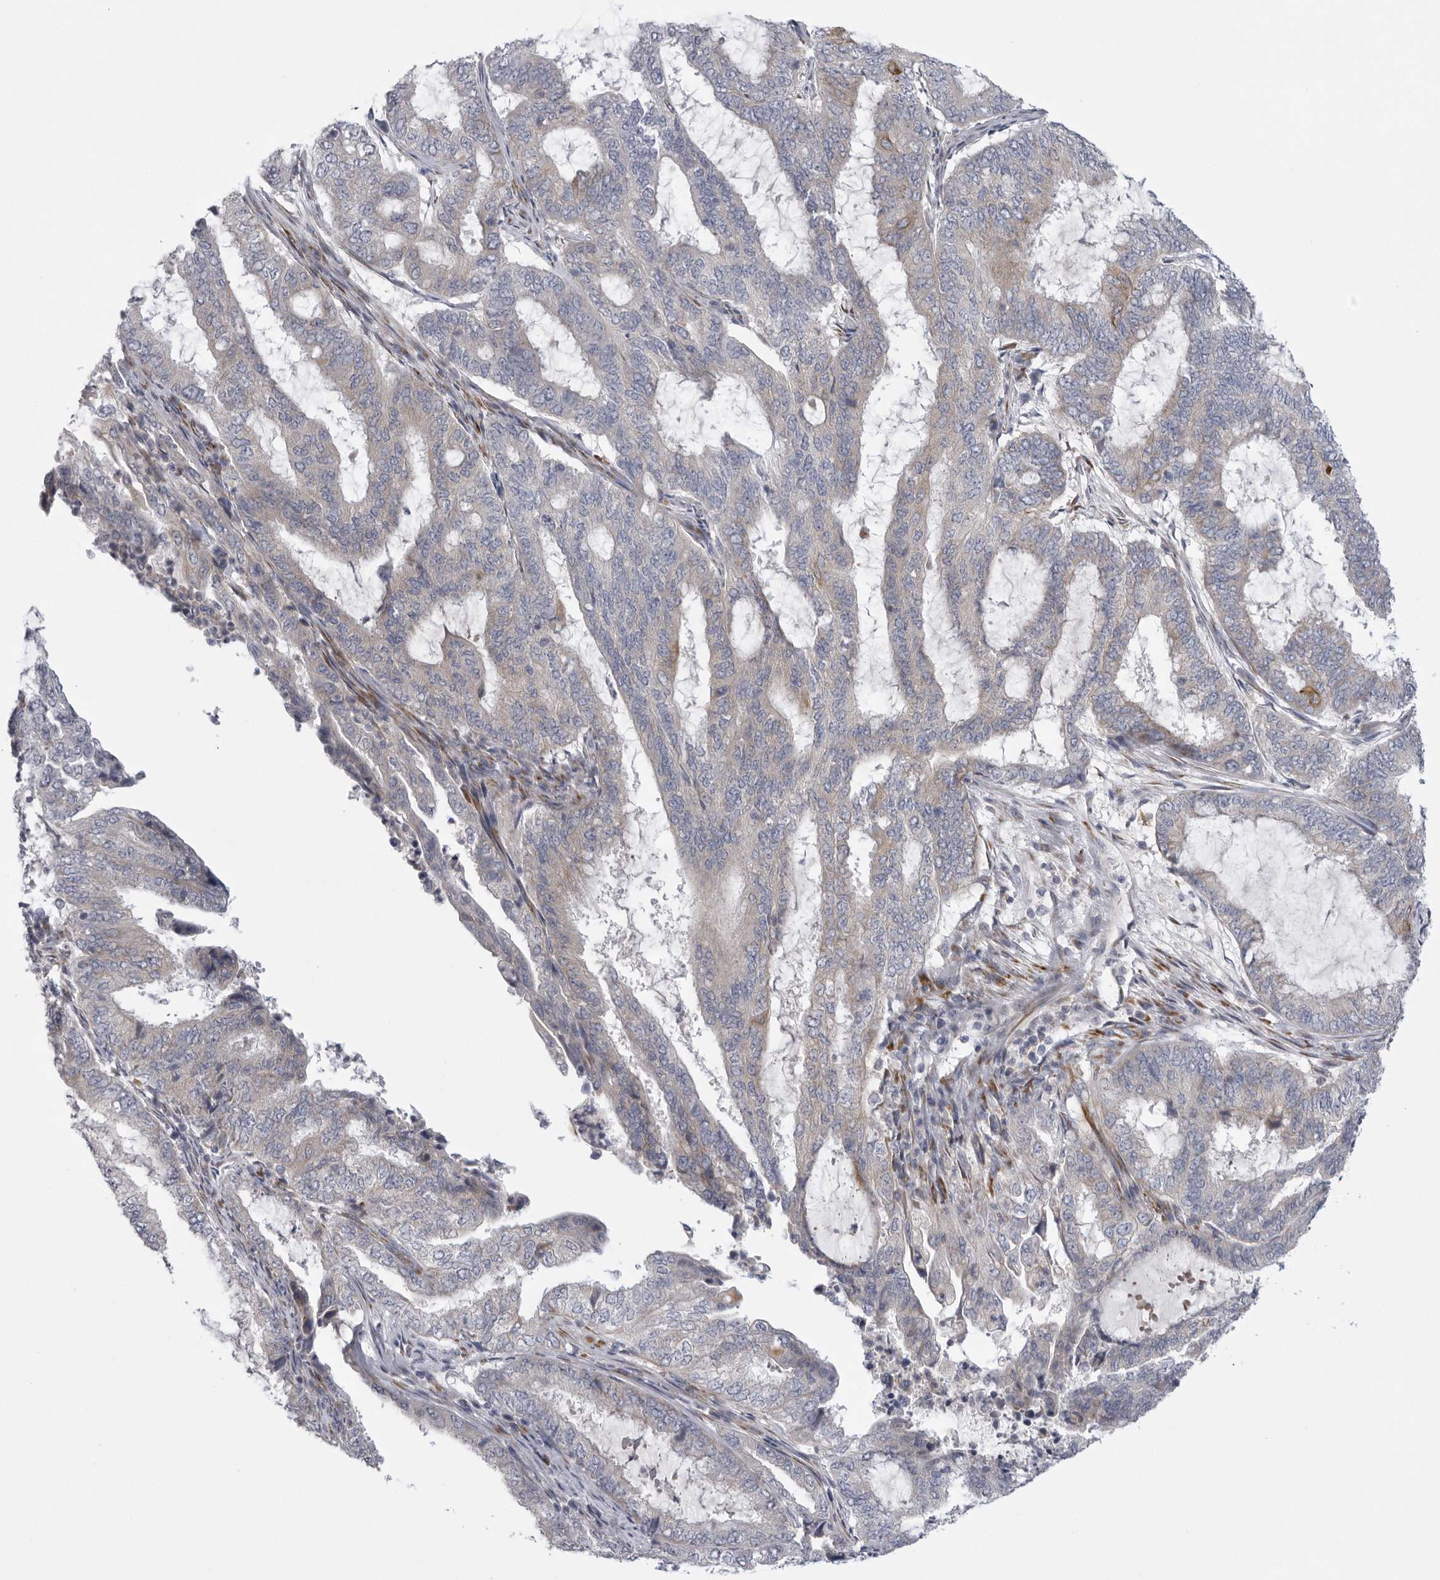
{"staining": {"intensity": "weak", "quantity": "<25%", "location": "cytoplasmic/membranous"}, "tissue": "endometrial cancer", "cell_type": "Tumor cells", "image_type": "cancer", "snomed": [{"axis": "morphology", "description": "Adenocarcinoma, NOS"}, {"axis": "topography", "description": "Endometrium"}], "caption": "DAB immunohistochemical staining of human endometrial cancer reveals no significant expression in tumor cells.", "gene": "USP24", "patient": {"sex": "female", "age": 51}}